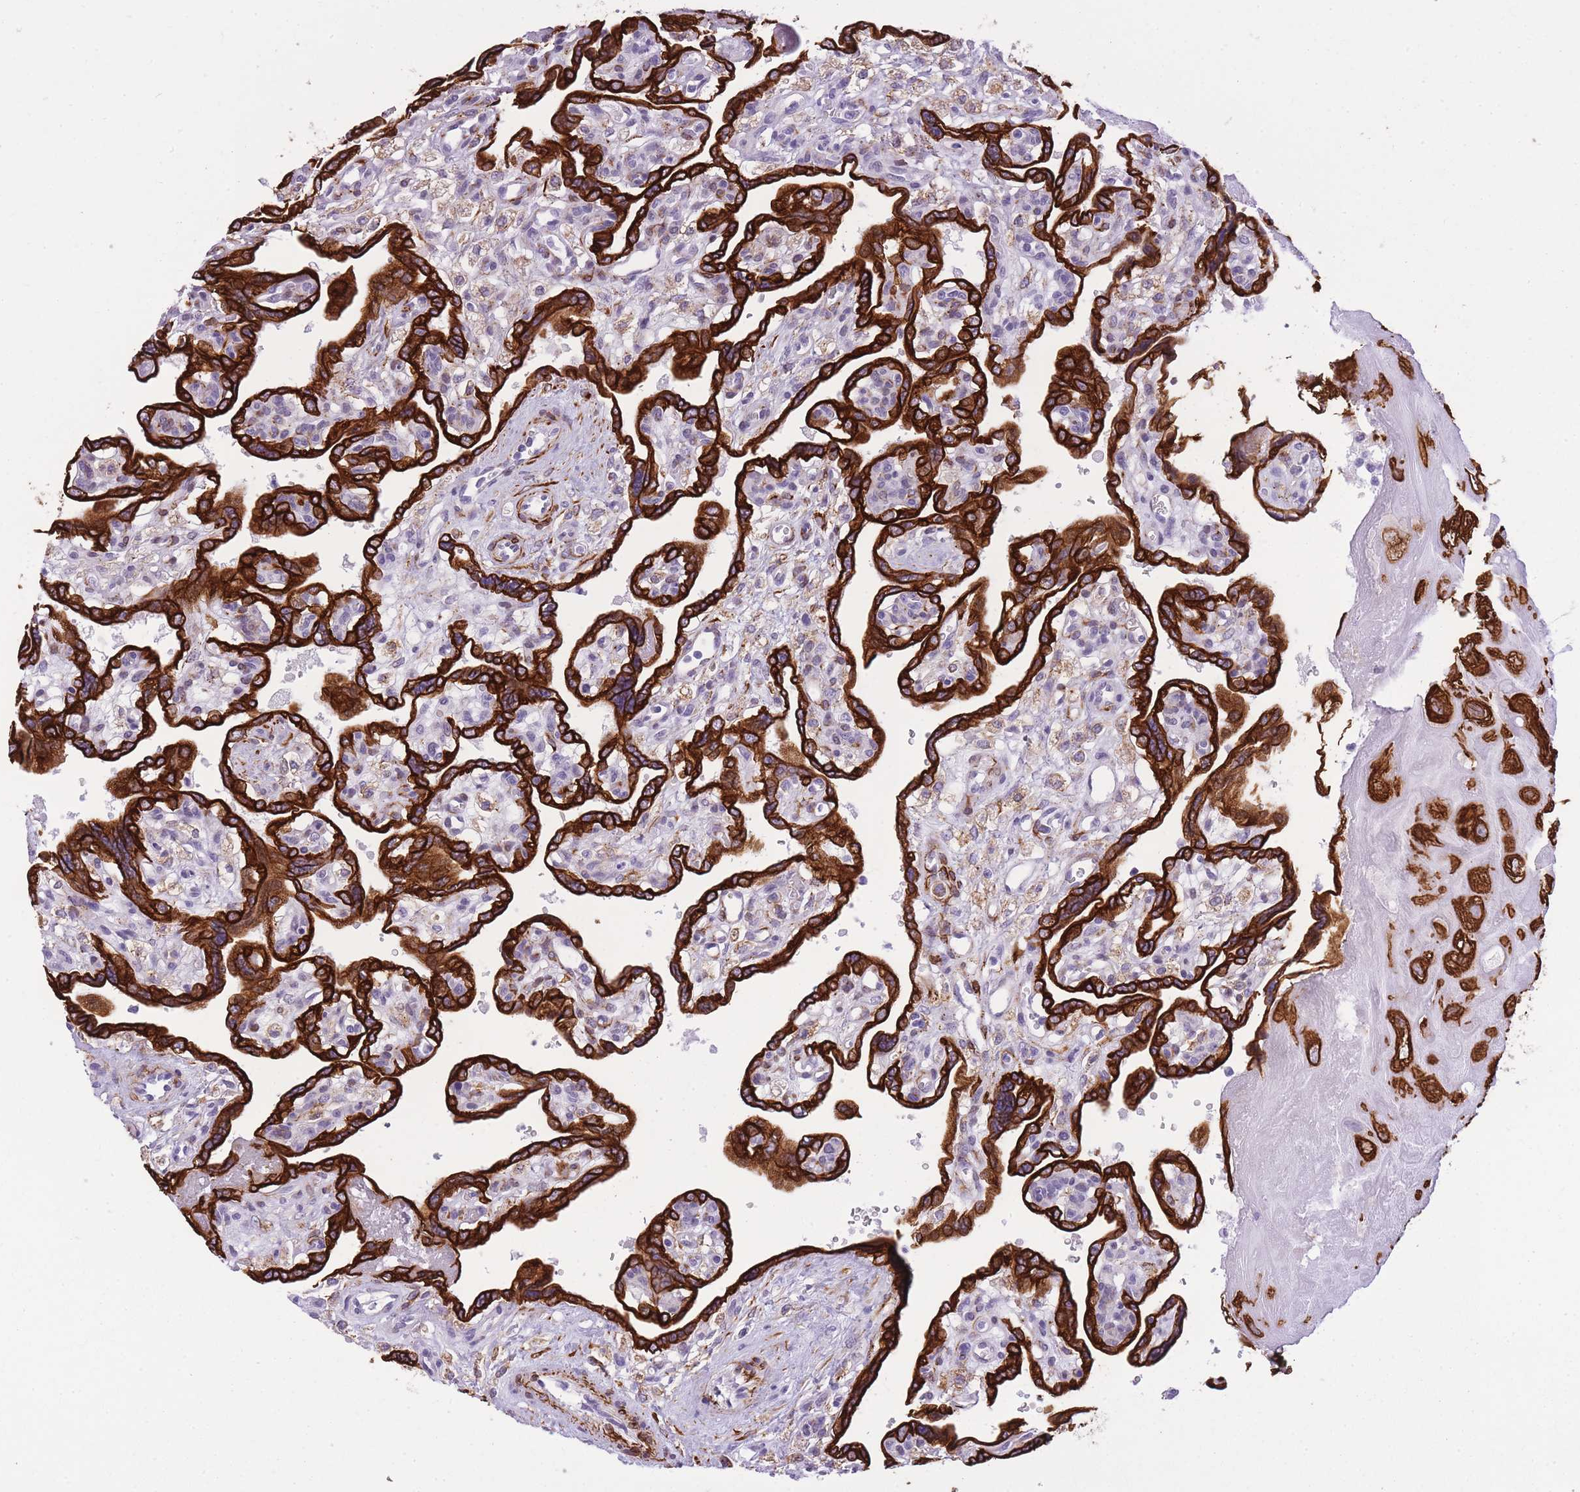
{"staining": {"intensity": "strong", "quantity": ">75%", "location": "cytoplasmic/membranous"}, "tissue": "placenta", "cell_type": "Decidual cells", "image_type": "normal", "snomed": [{"axis": "morphology", "description": "Normal tissue, NOS"}, {"axis": "topography", "description": "Placenta"}], "caption": "Immunohistochemistry (IHC) (DAB) staining of normal human placenta reveals strong cytoplasmic/membranous protein expression in approximately >75% of decidual cells. (IHC, brightfield microscopy, high magnification).", "gene": "RADX", "patient": {"sex": "female", "age": 39}}